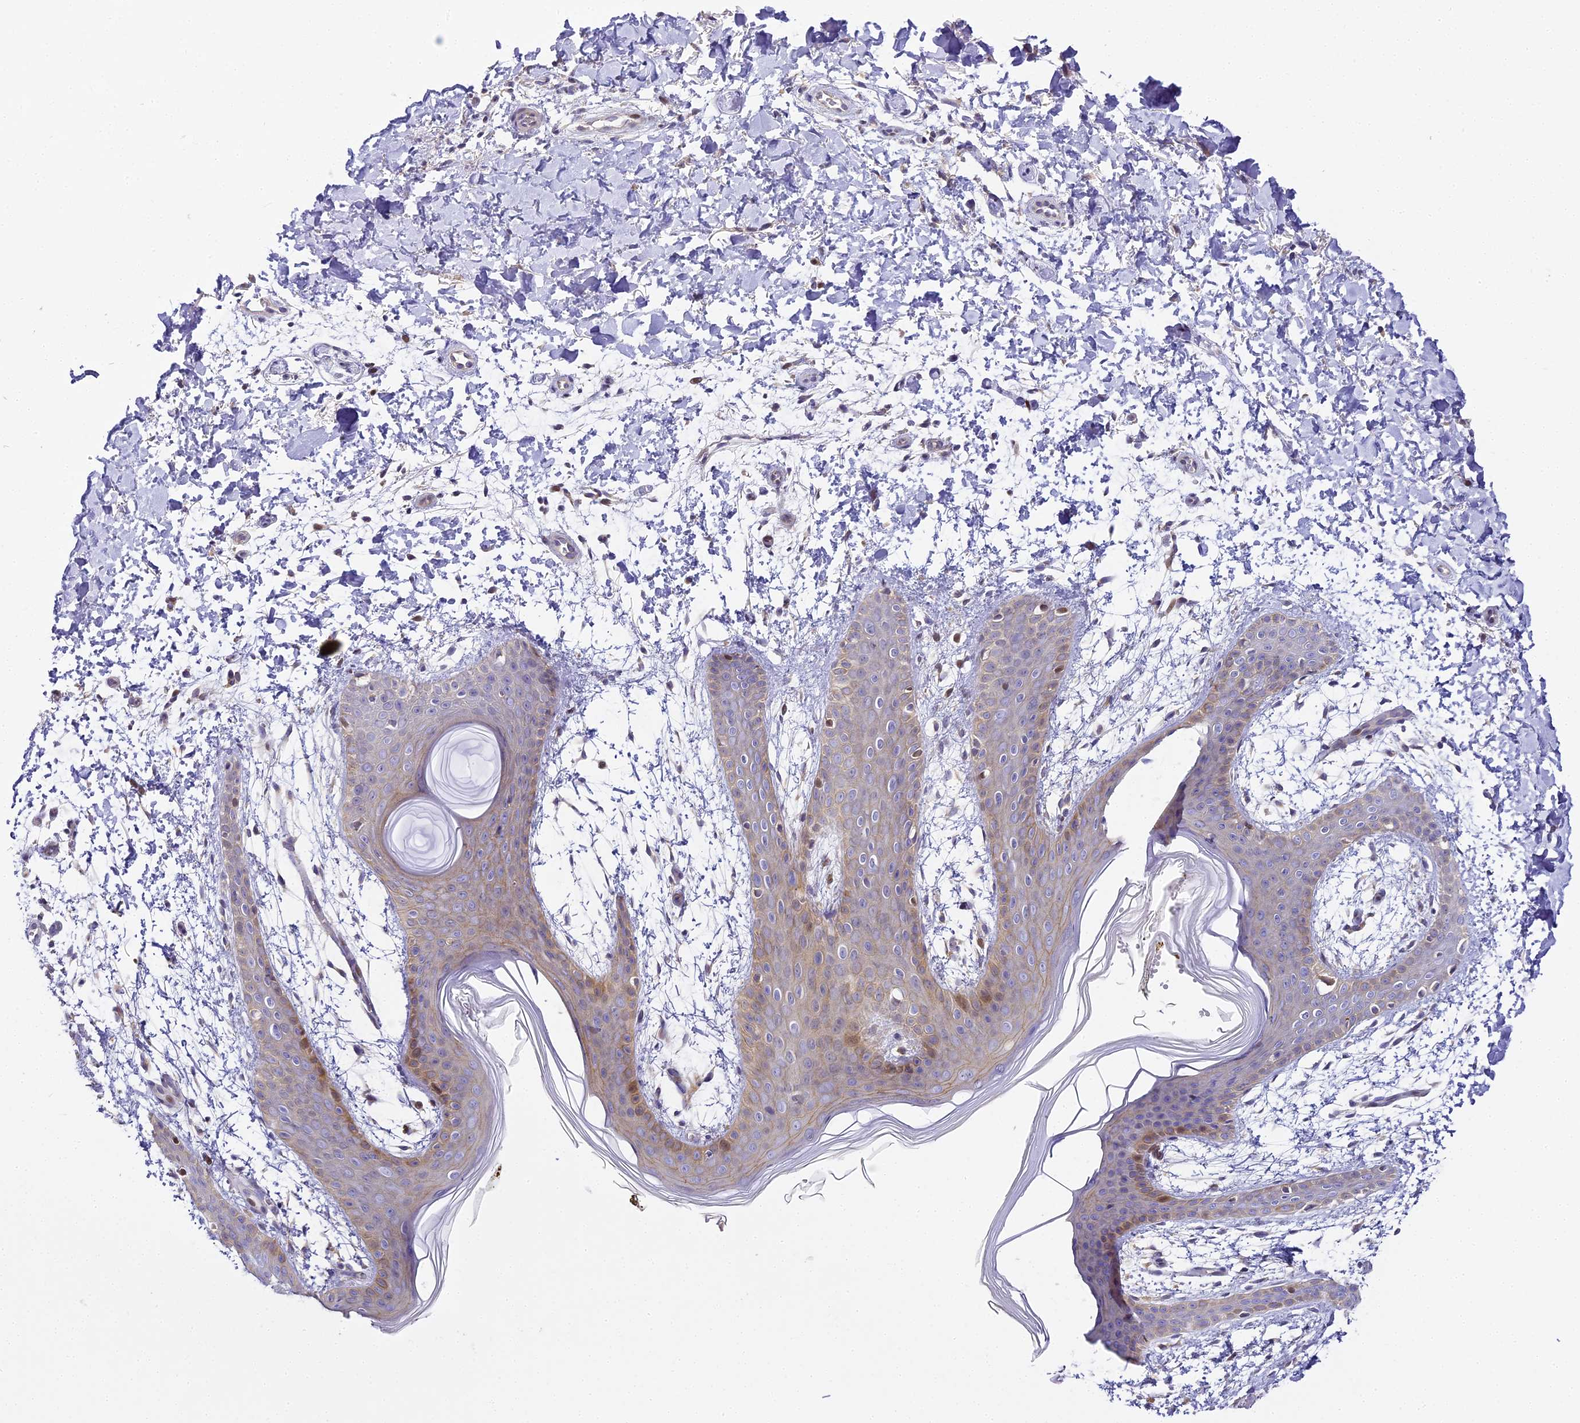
{"staining": {"intensity": "negative", "quantity": "none", "location": "none"}, "tissue": "skin", "cell_type": "Fibroblasts", "image_type": "normal", "snomed": [{"axis": "morphology", "description": "Normal tissue, NOS"}, {"axis": "topography", "description": "Skin"}], "caption": "Immunohistochemistry histopathology image of normal skin: human skin stained with DAB (3,3'-diaminobenzidine) displays no significant protein expression in fibroblasts.", "gene": "SERP1", "patient": {"sex": "male", "age": 36}}